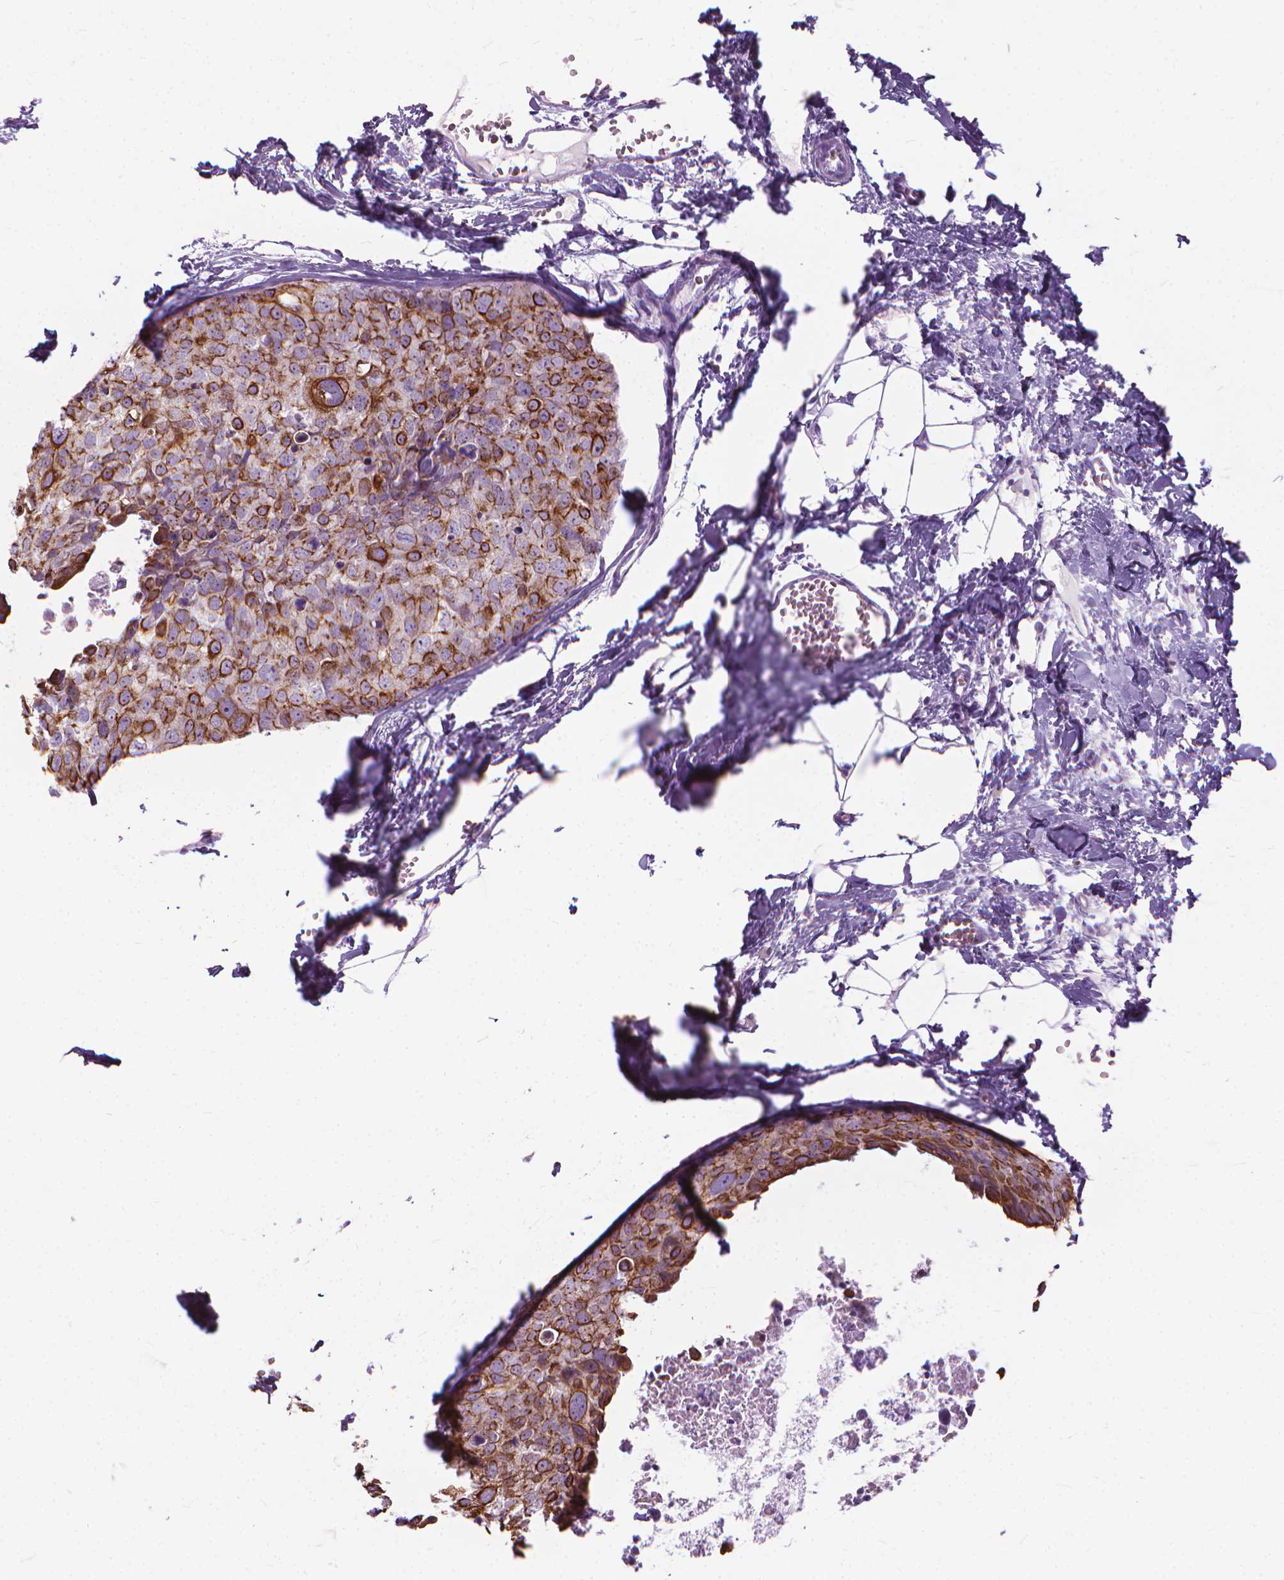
{"staining": {"intensity": "strong", "quantity": "25%-75%", "location": "cytoplasmic/membranous"}, "tissue": "breast cancer", "cell_type": "Tumor cells", "image_type": "cancer", "snomed": [{"axis": "morphology", "description": "Duct carcinoma"}, {"axis": "topography", "description": "Breast"}], "caption": "Immunohistochemical staining of human intraductal carcinoma (breast) exhibits strong cytoplasmic/membranous protein expression in approximately 25%-75% of tumor cells.", "gene": "HTR2B", "patient": {"sex": "female", "age": 38}}